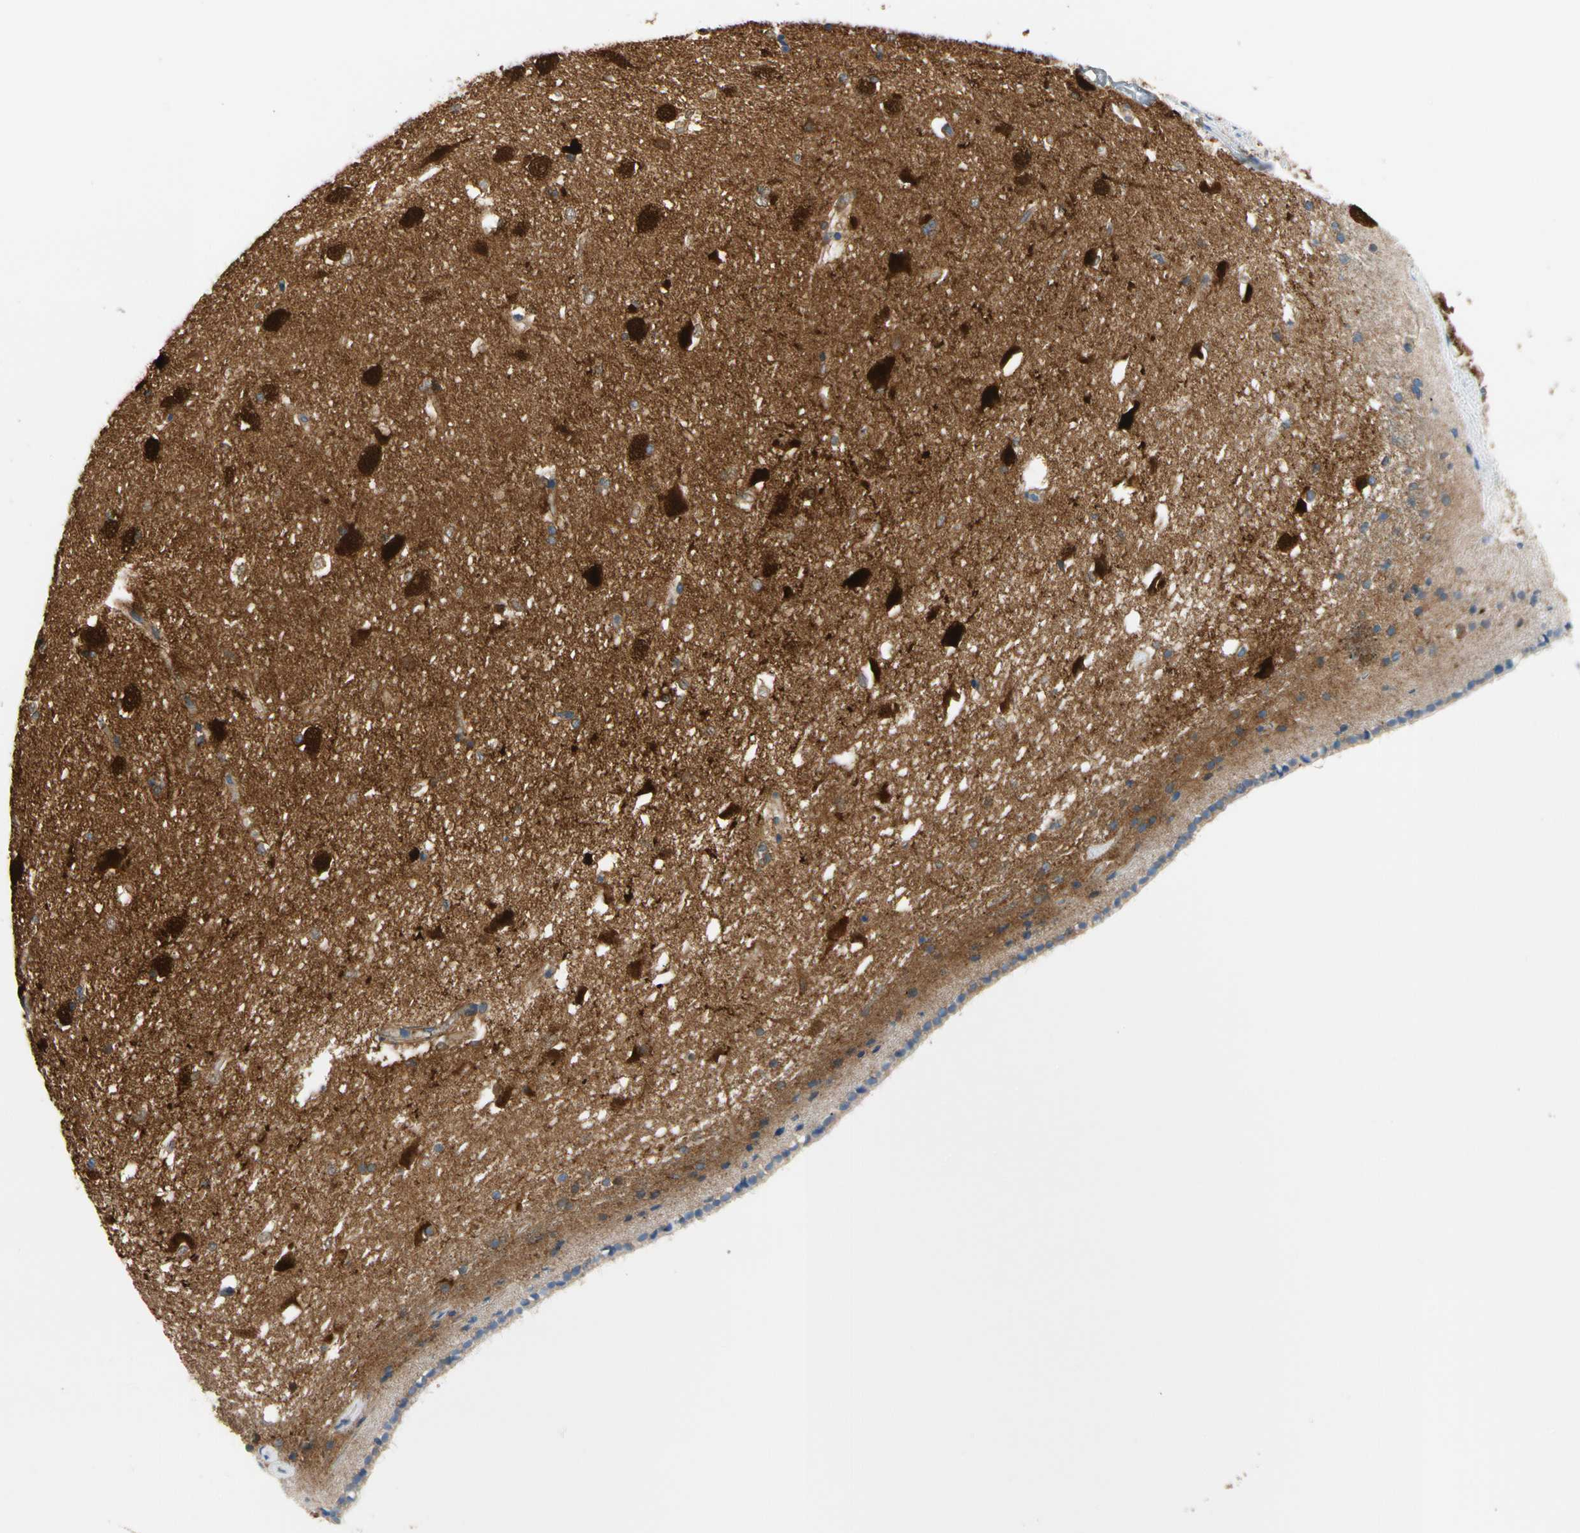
{"staining": {"intensity": "moderate", "quantity": ">75%", "location": "cytoplasmic/membranous"}, "tissue": "caudate", "cell_type": "Glial cells", "image_type": "normal", "snomed": [{"axis": "morphology", "description": "Normal tissue, NOS"}, {"axis": "topography", "description": "Lateral ventricle wall"}], "caption": "Unremarkable caudate was stained to show a protein in brown. There is medium levels of moderate cytoplasmic/membranous expression in about >75% of glial cells. Immunohistochemistry stains the protein of interest in brown and the nuclei are stained blue.", "gene": "GPHN", "patient": {"sex": "female", "age": 19}}